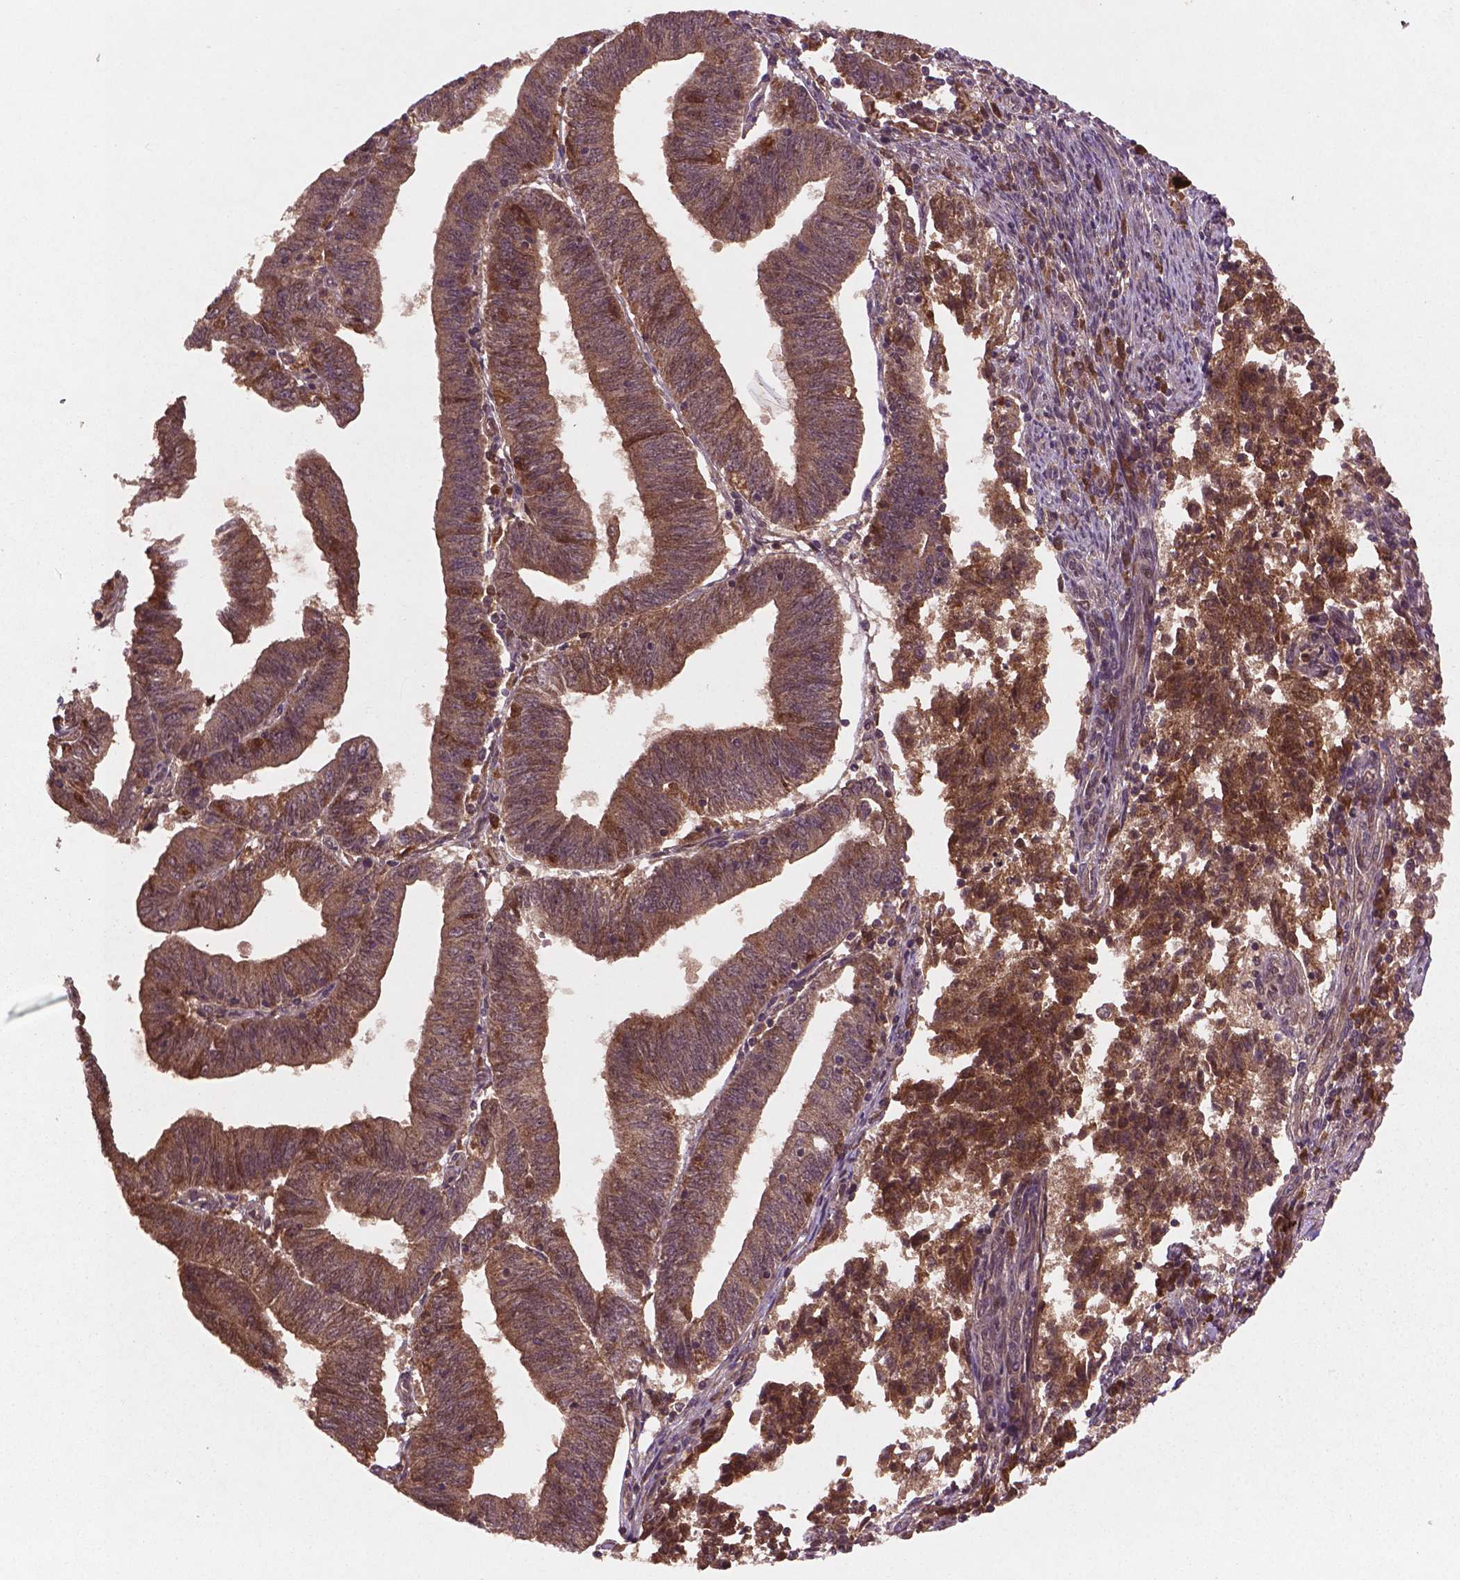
{"staining": {"intensity": "moderate", "quantity": ">75%", "location": "cytoplasmic/membranous"}, "tissue": "endometrial cancer", "cell_type": "Tumor cells", "image_type": "cancer", "snomed": [{"axis": "morphology", "description": "Adenocarcinoma, NOS"}, {"axis": "topography", "description": "Endometrium"}], "caption": "Protein staining shows moderate cytoplasmic/membranous positivity in about >75% of tumor cells in adenocarcinoma (endometrial).", "gene": "NIPAL2", "patient": {"sex": "female", "age": 82}}